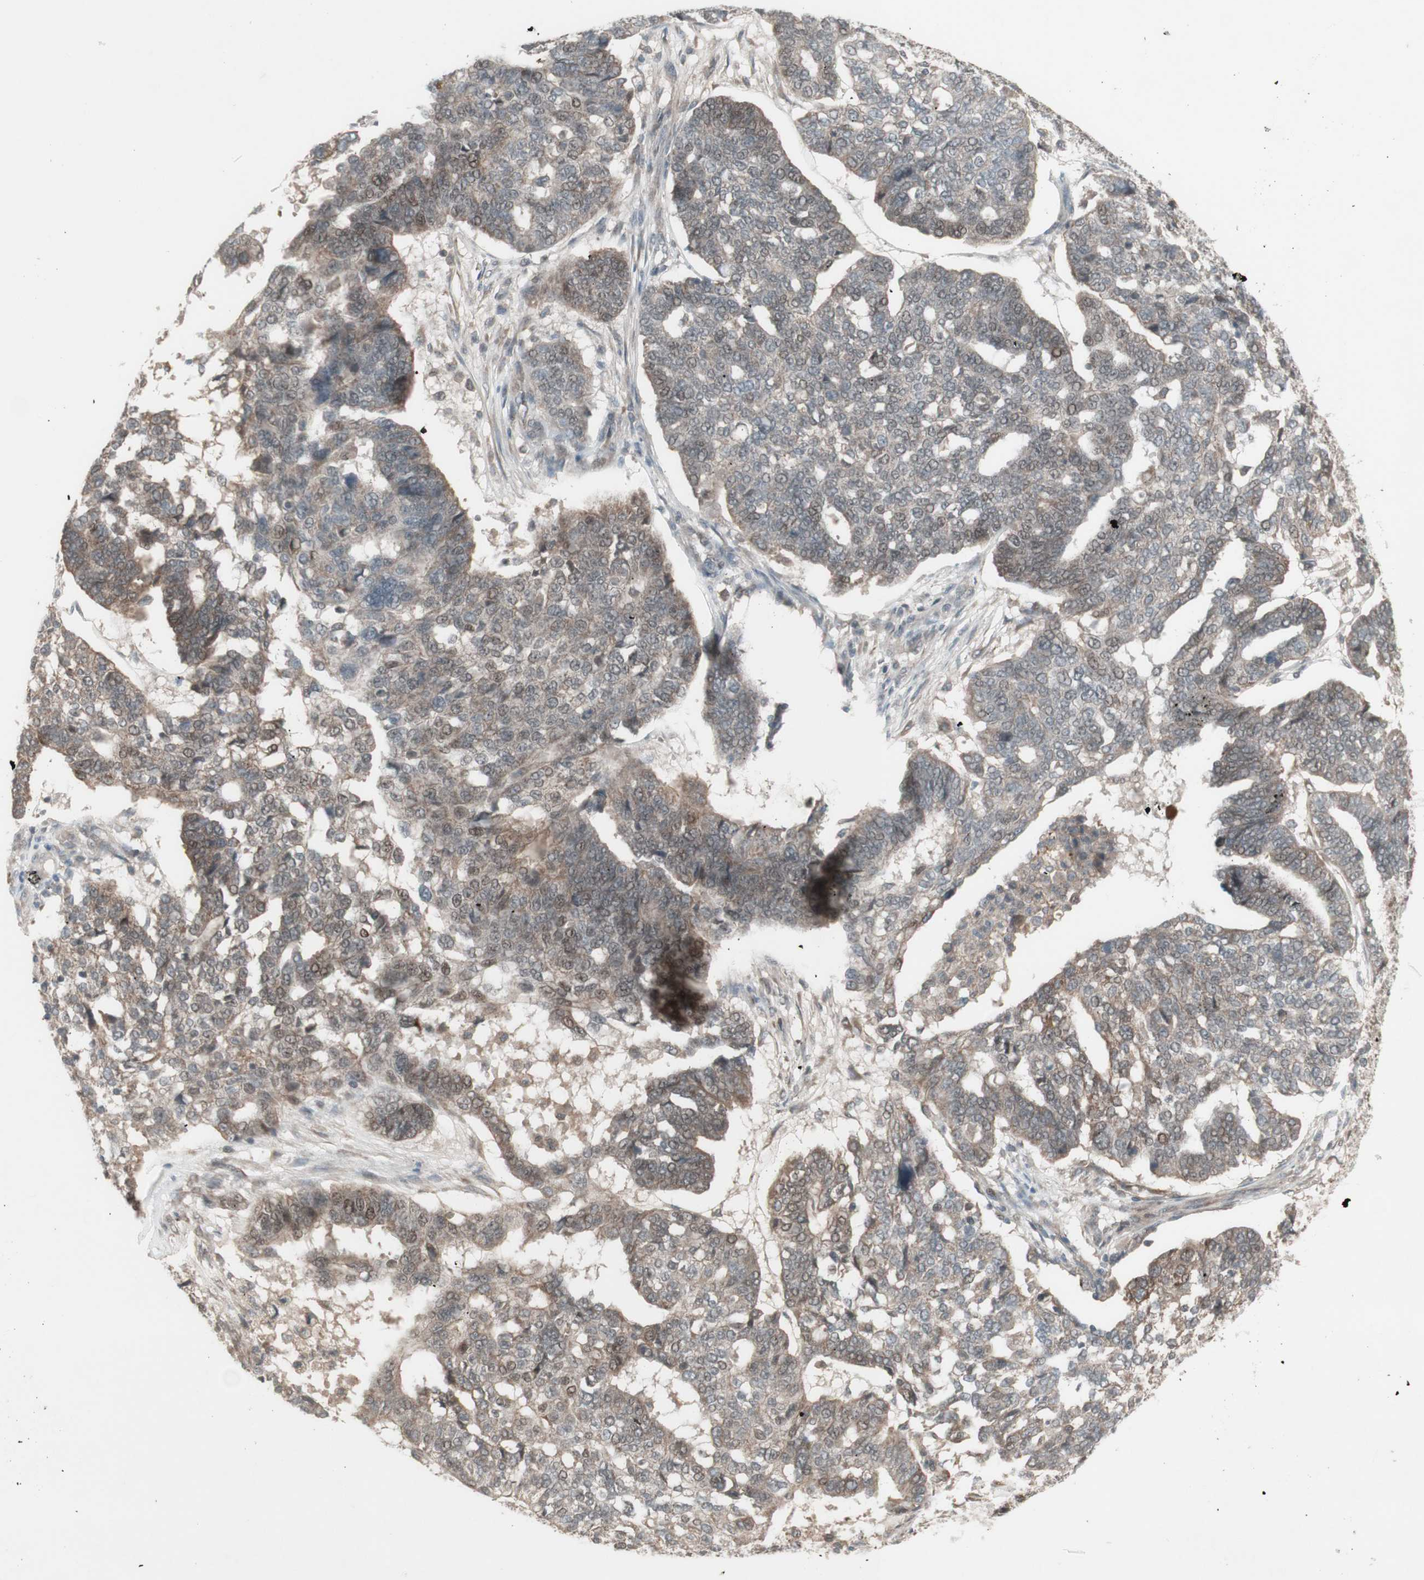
{"staining": {"intensity": "weak", "quantity": "25%-75%", "location": "nuclear"}, "tissue": "ovarian cancer", "cell_type": "Tumor cells", "image_type": "cancer", "snomed": [{"axis": "morphology", "description": "Cystadenocarcinoma, serous, NOS"}, {"axis": "topography", "description": "Ovary"}], "caption": "Immunohistochemical staining of ovarian cancer (serous cystadenocarcinoma) shows low levels of weak nuclear protein staining in approximately 25%-75% of tumor cells.", "gene": "MSH6", "patient": {"sex": "female", "age": 59}}